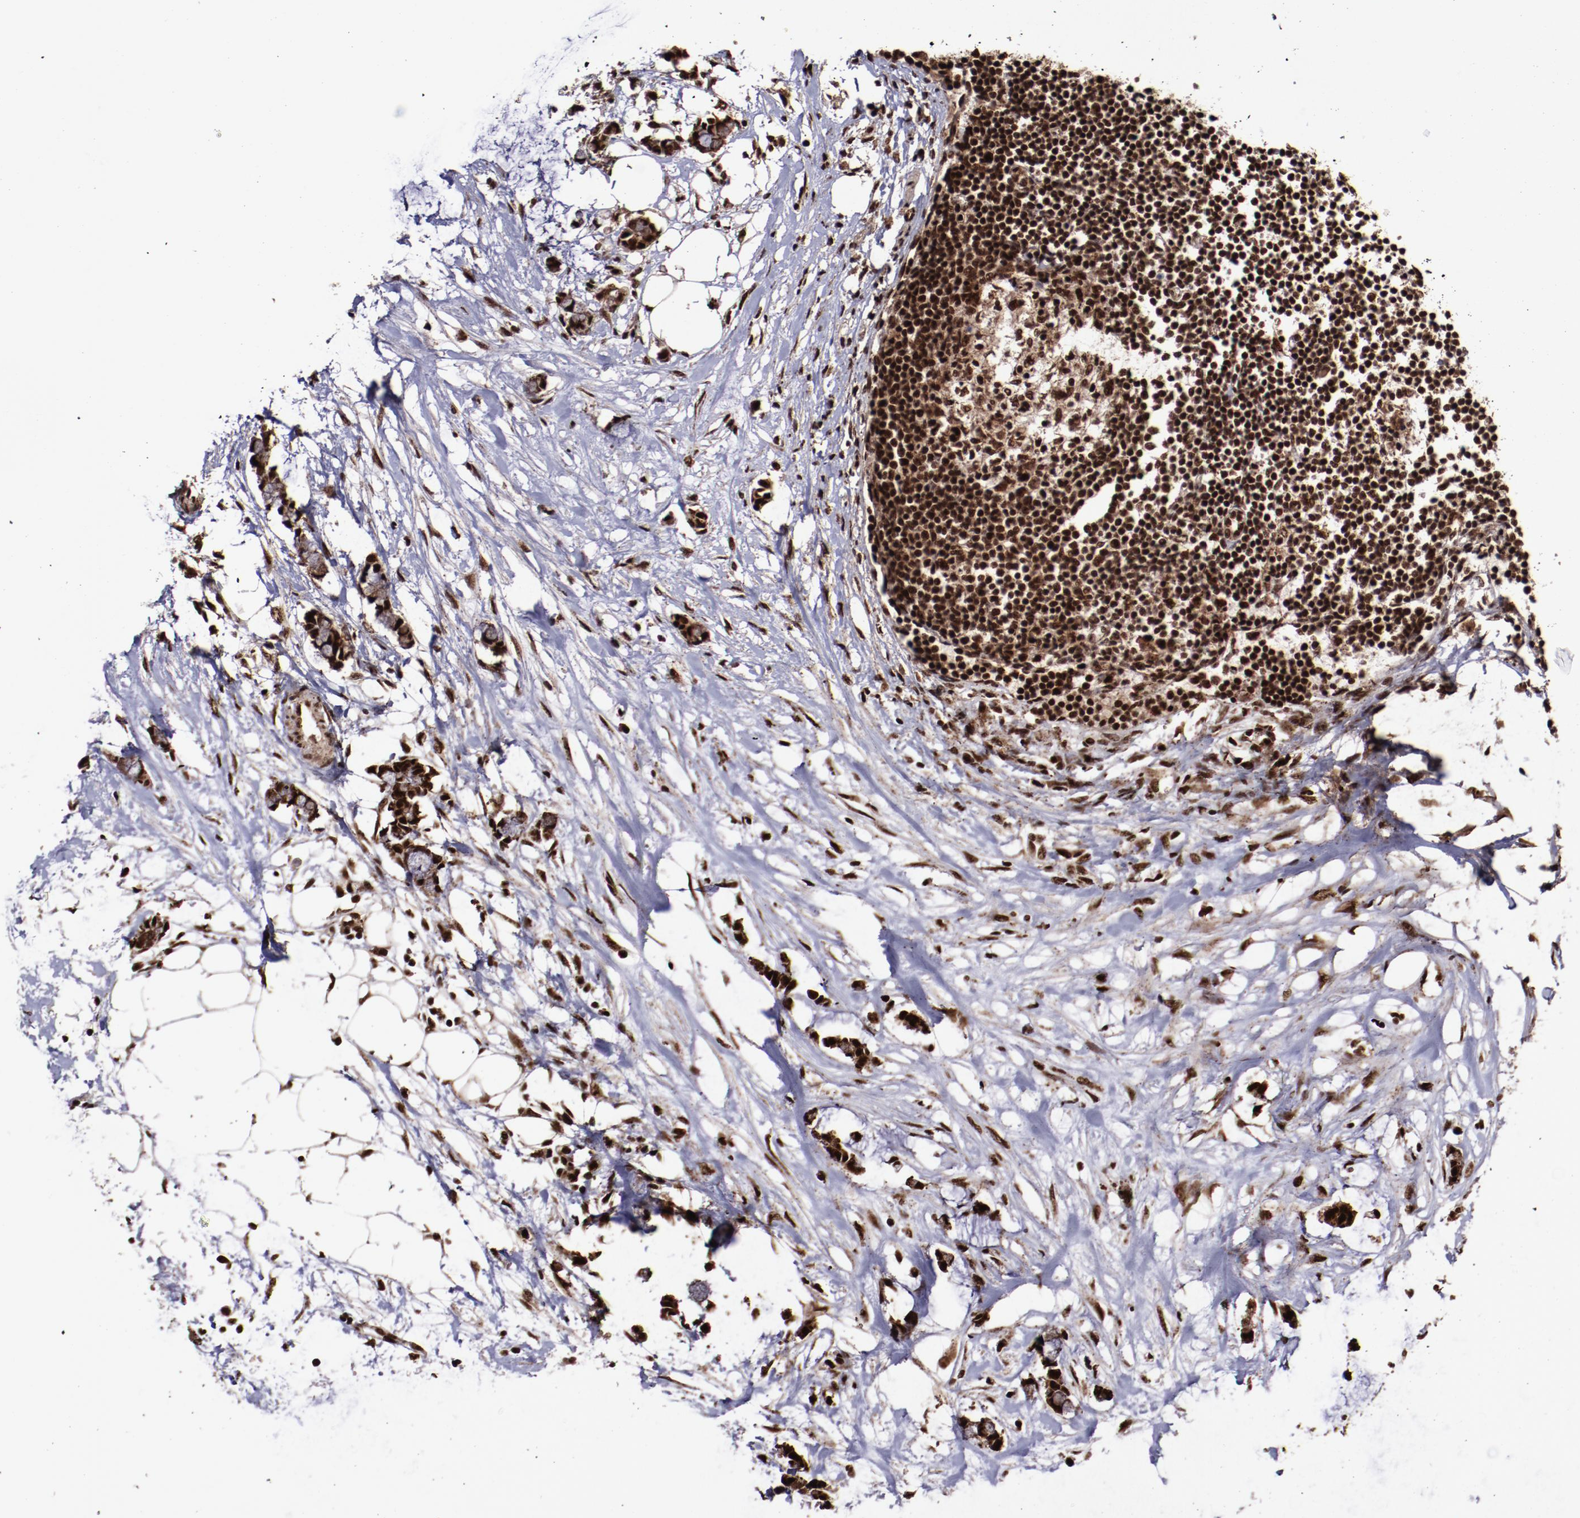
{"staining": {"intensity": "strong", "quantity": ">75%", "location": "nuclear"}, "tissue": "colorectal cancer", "cell_type": "Tumor cells", "image_type": "cancer", "snomed": [{"axis": "morphology", "description": "Normal tissue, NOS"}, {"axis": "morphology", "description": "Adenocarcinoma, NOS"}, {"axis": "topography", "description": "Colon"}, {"axis": "topography", "description": "Peripheral nerve tissue"}], "caption": "Colorectal cancer (adenocarcinoma) tissue displays strong nuclear staining in about >75% of tumor cells", "gene": "SNW1", "patient": {"sex": "male", "age": 14}}